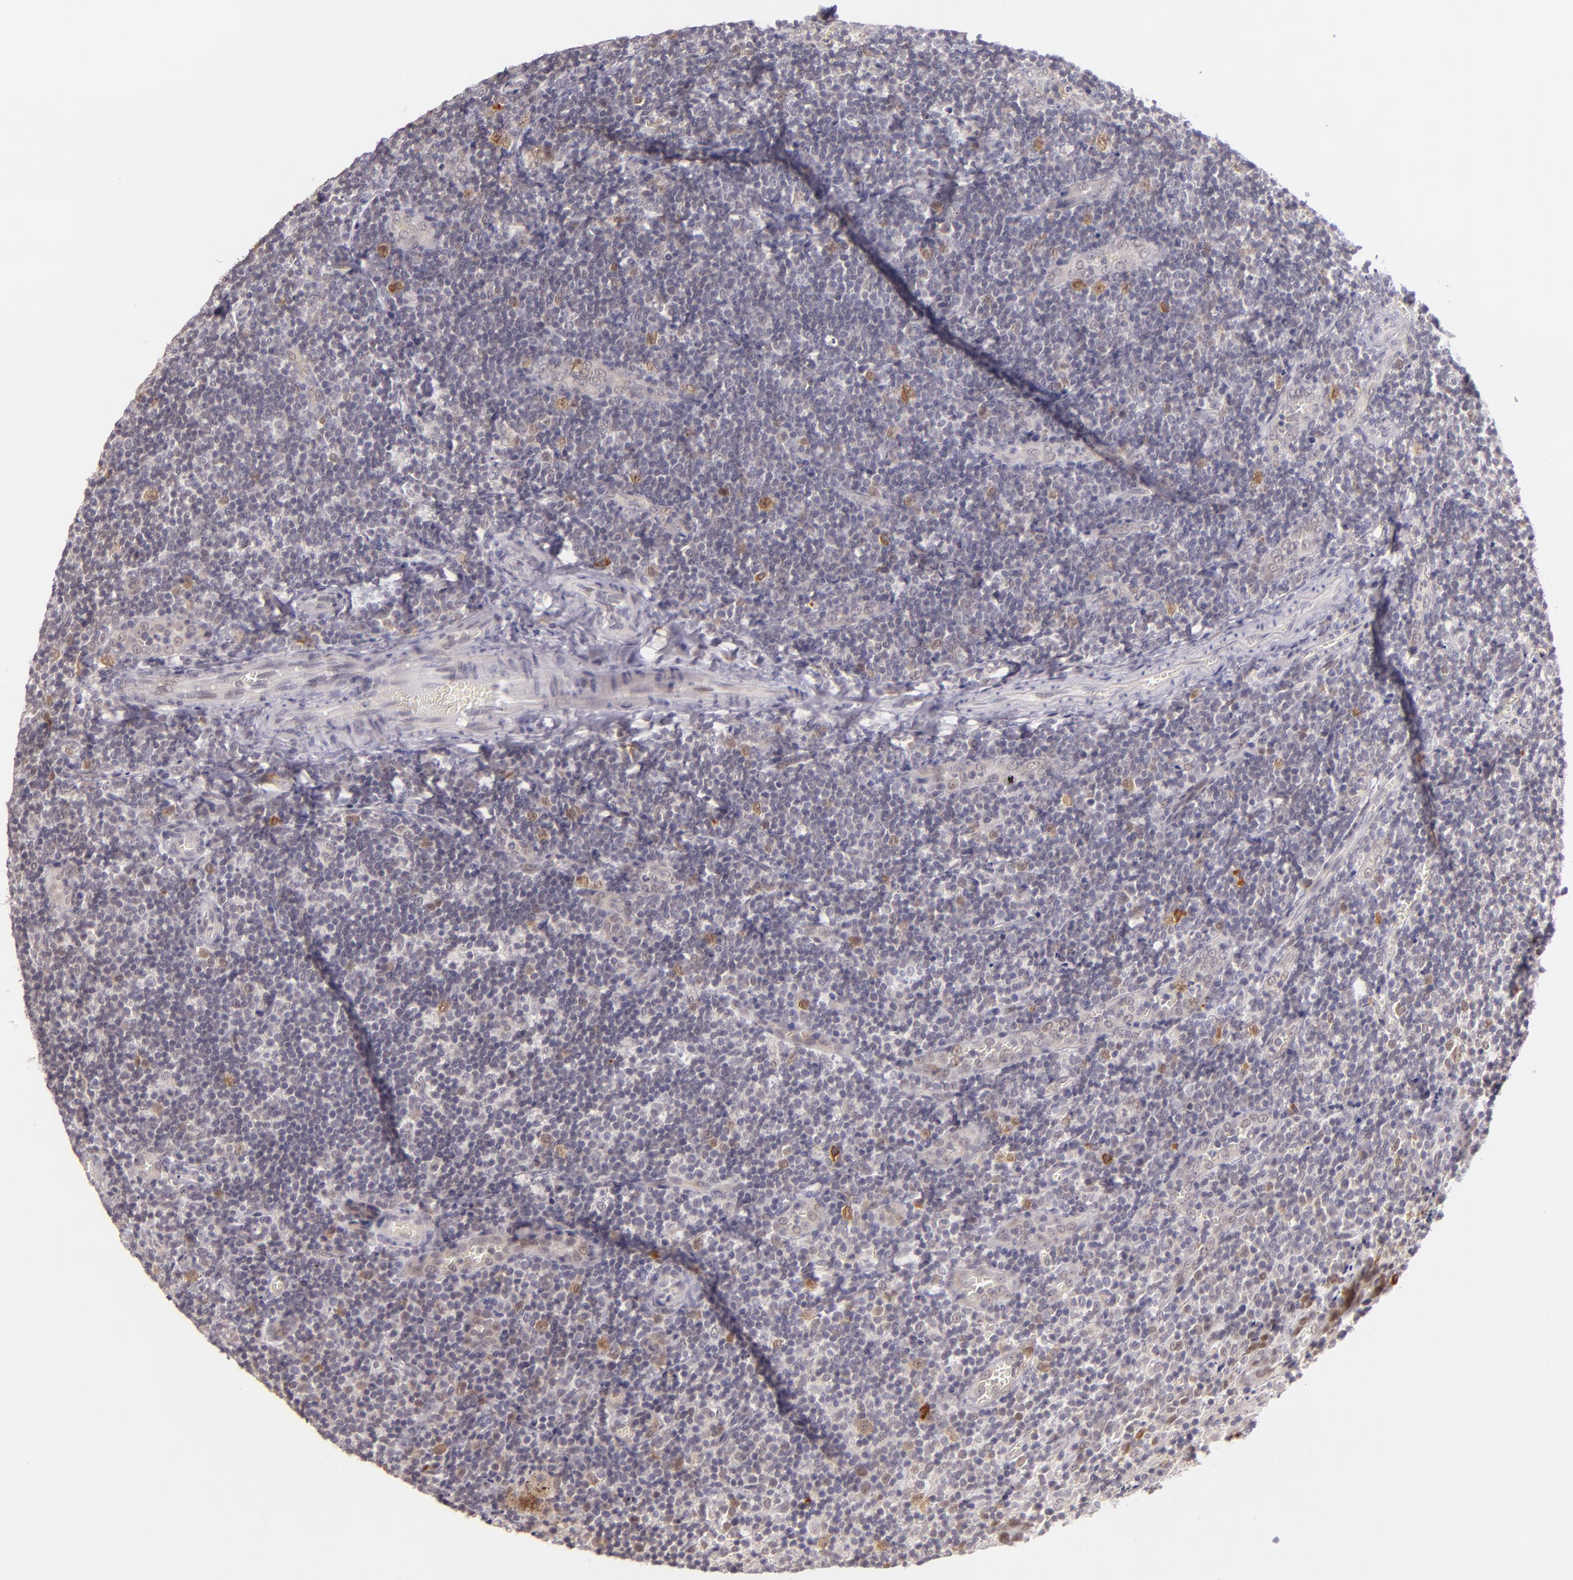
{"staining": {"intensity": "moderate", "quantity": "25%-75%", "location": "cytoplasmic/membranous,nuclear"}, "tissue": "tonsil", "cell_type": "Germinal center cells", "image_type": "normal", "snomed": [{"axis": "morphology", "description": "Normal tissue, NOS"}, {"axis": "topography", "description": "Tonsil"}], "caption": "An immunohistochemistry photomicrograph of unremarkable tissue is shown. Protein staining in brown labels moderate cytoplasmic/membranous,nuclear positivity in tonsil within germinal center cells. (IHC, brightfield microscopy, high magnification).", "gene": "CSE1L", "patient": {"sex": "male", "age": 20}}